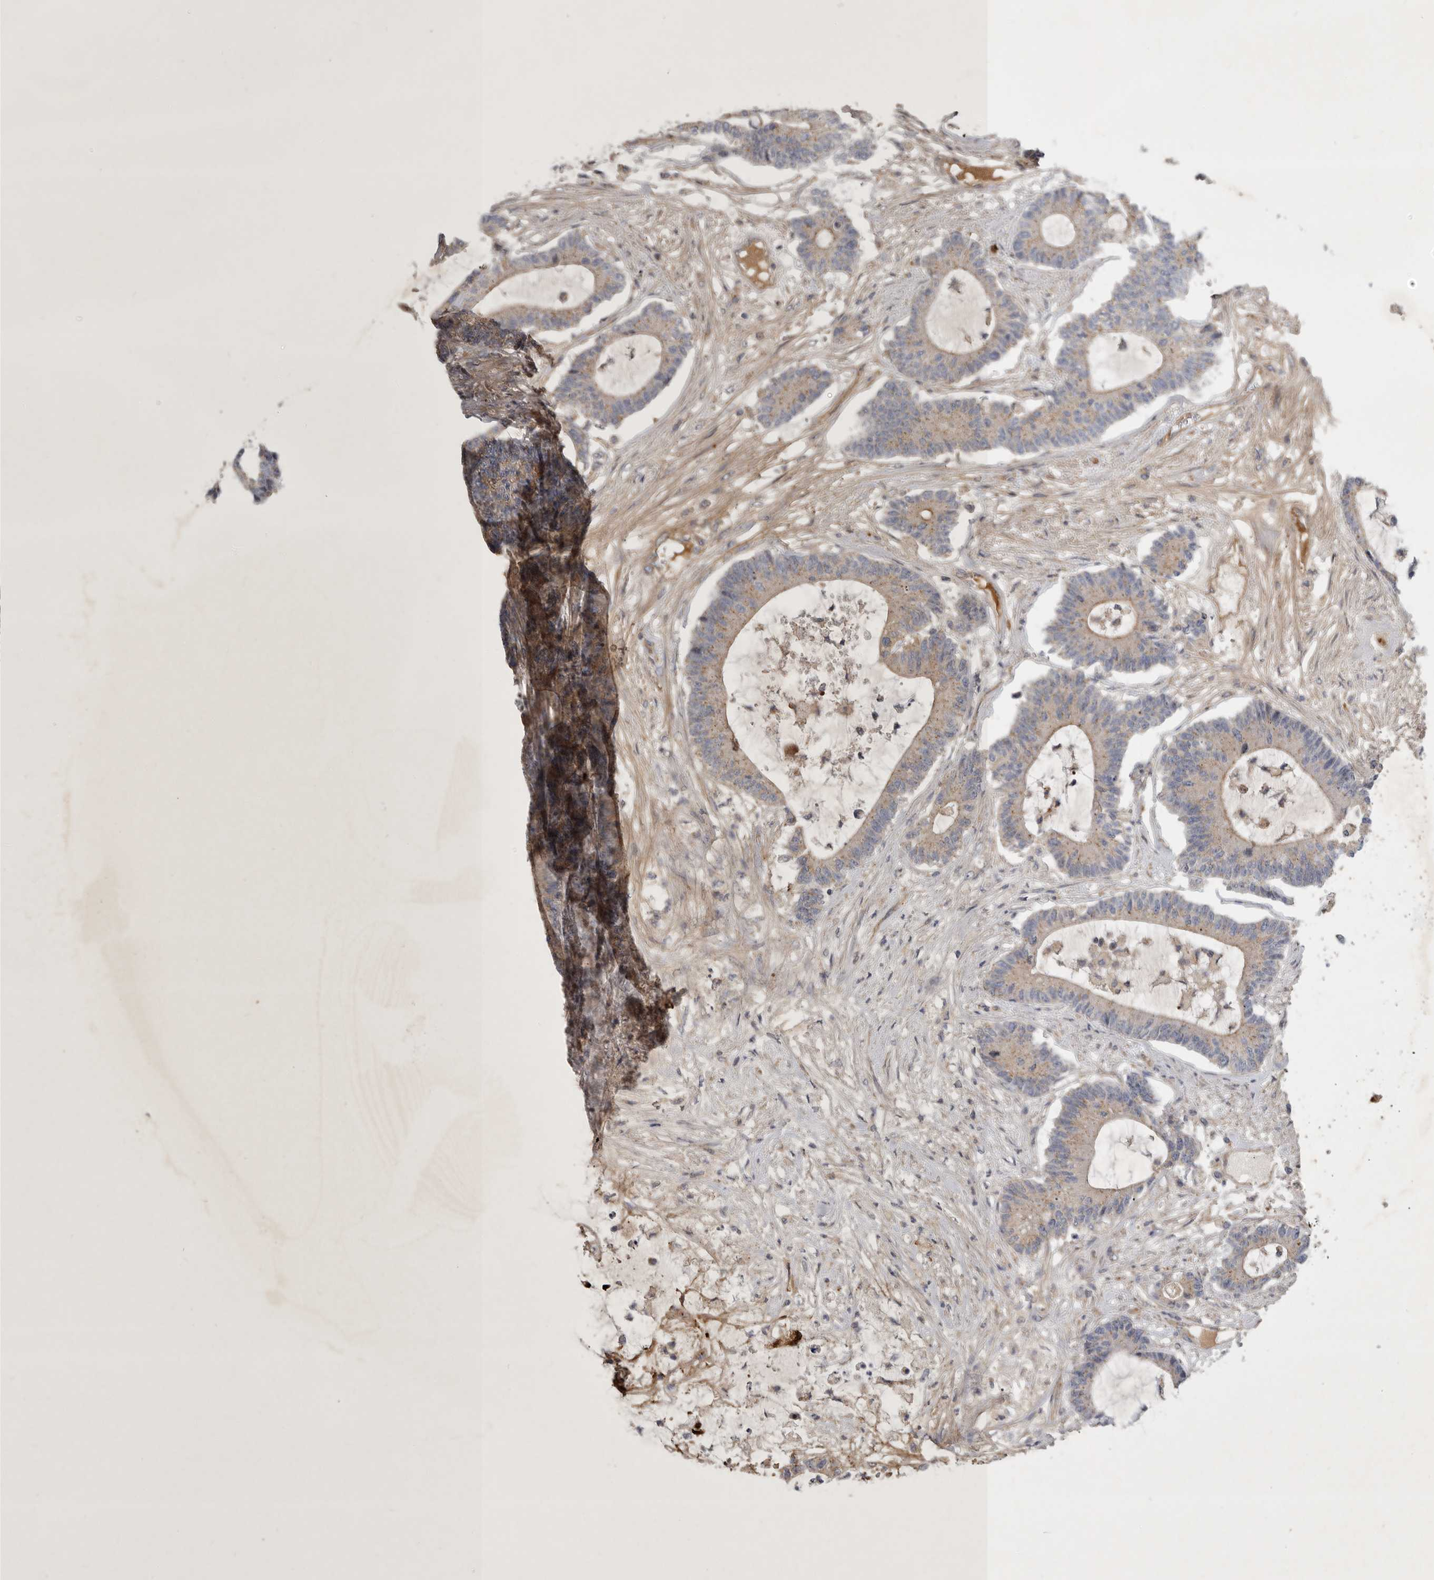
{"staining": {"intensity": "weak", "quantity": ">75%", "location": "cytoplasmic/membranous"}, "tissue": "colorectal cancer", "cell_type": "Tumor cells", "image_type": "cancer", "snomed": [{"axis": "morphology", "description": "Adenocarcinoma, NOS"}, {"axis": "topography", "description": "Colon"}], "caption": "This is an image of immunohistochemistry (IHC) staining of colorectal cancer (adenocarcinoma), which shows weak staining in the cytoplasmic/membranous of tumor cells.", "gene": "MLPH", "patient": {"sex": "female", "age": 84}}